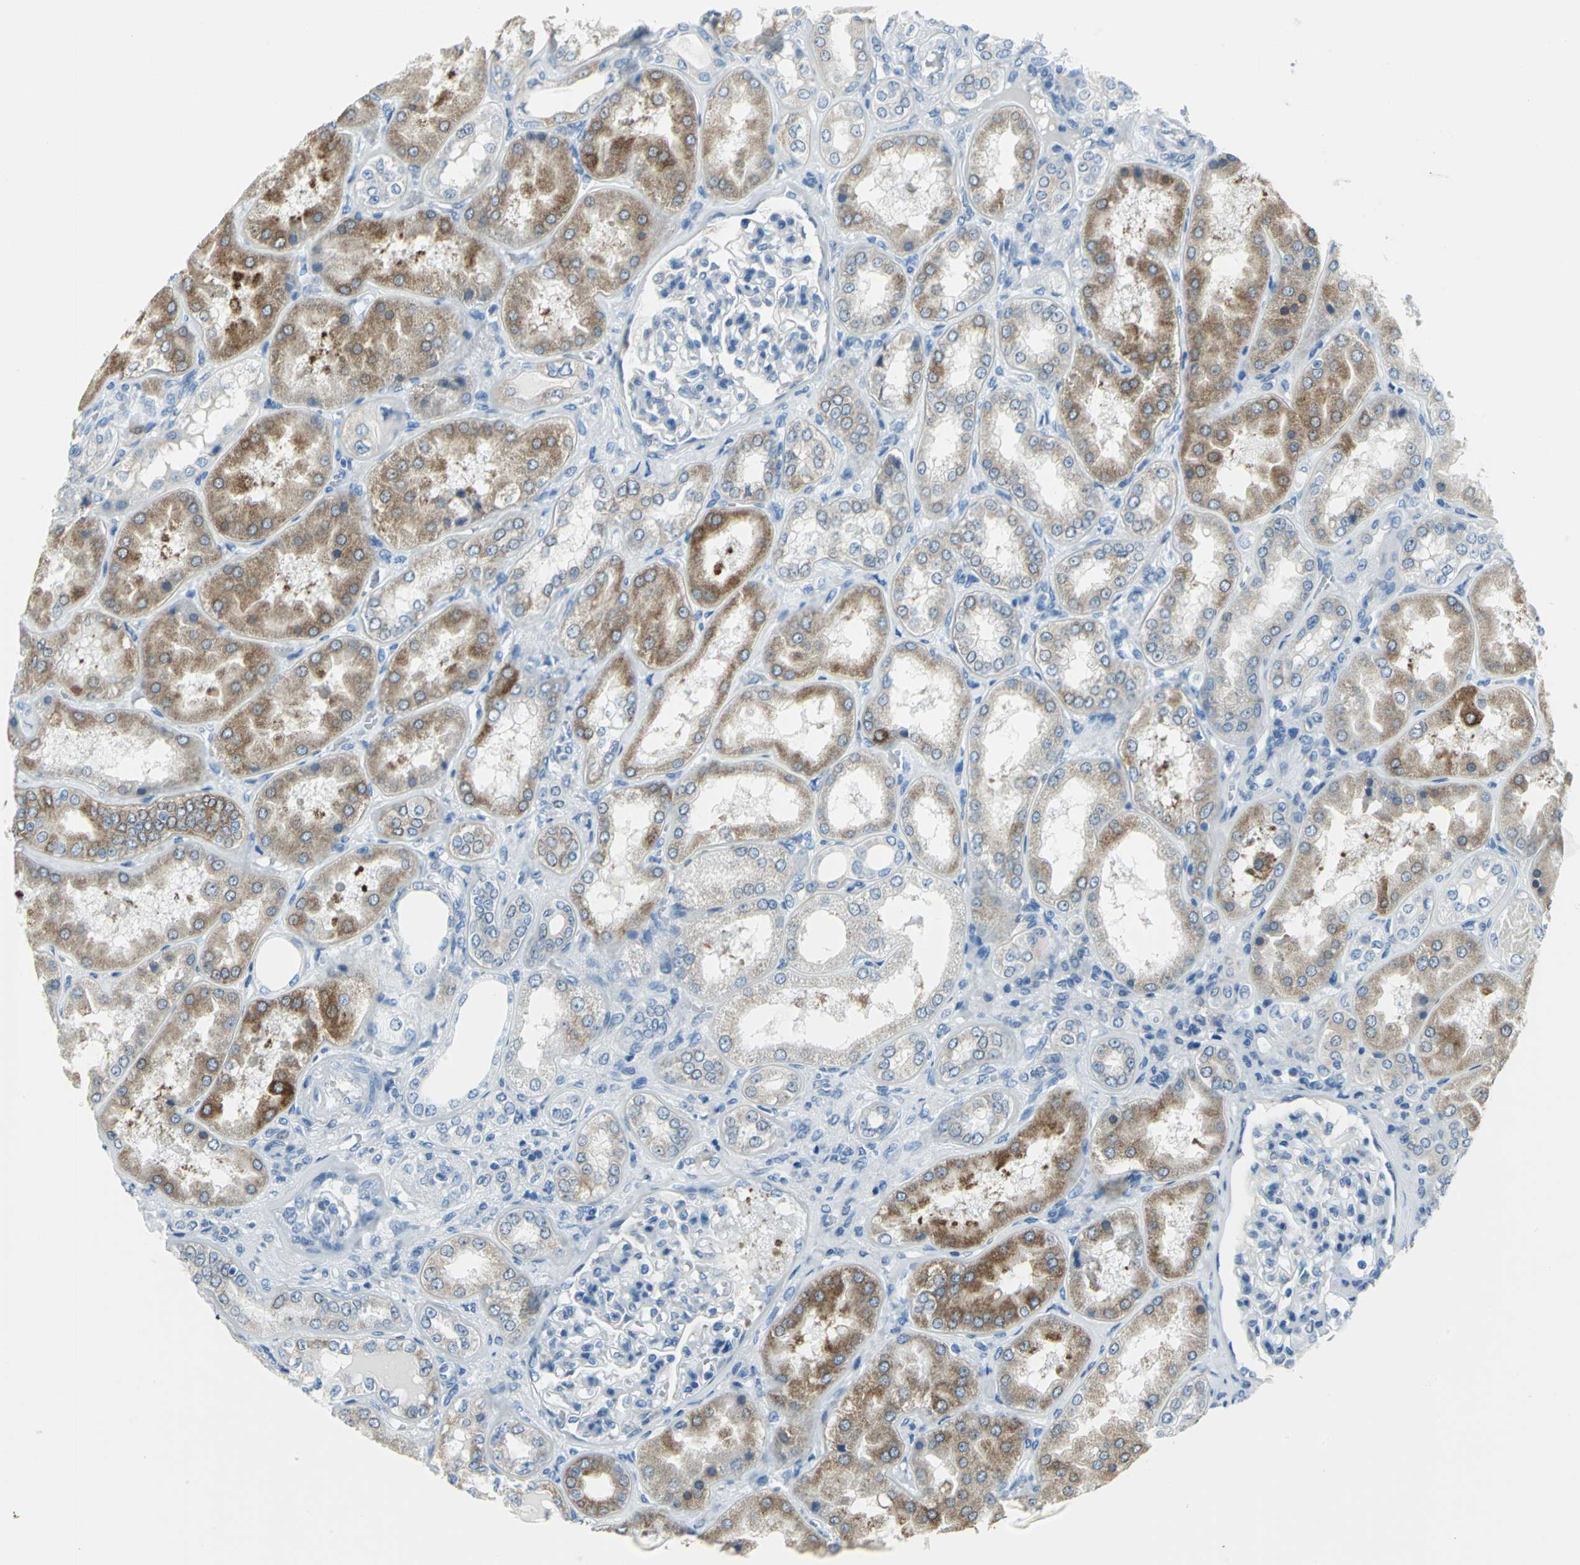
{"staining": {"intensity": "negative", "quantity": "none", "location": "none"}, "tissue": "kidney", "cell_type": "Cells in glomeruli", "image_type": "normal", "snomed": [{"axis": "morphology", "description": "Normal tissue, NOS"}, {"axis": "topography", "description": "Kidney"}], "caption": "A high-resolution photomicrograph shows IHC staining of normal kidney, which shows no significant expression in cells in glomeruli. (DAB (3,3'-diaminobenzidine) immunohistochemistry, high magnification).", "gene": "CYB5A", "patient": {"sex": "female", "age": 56}}